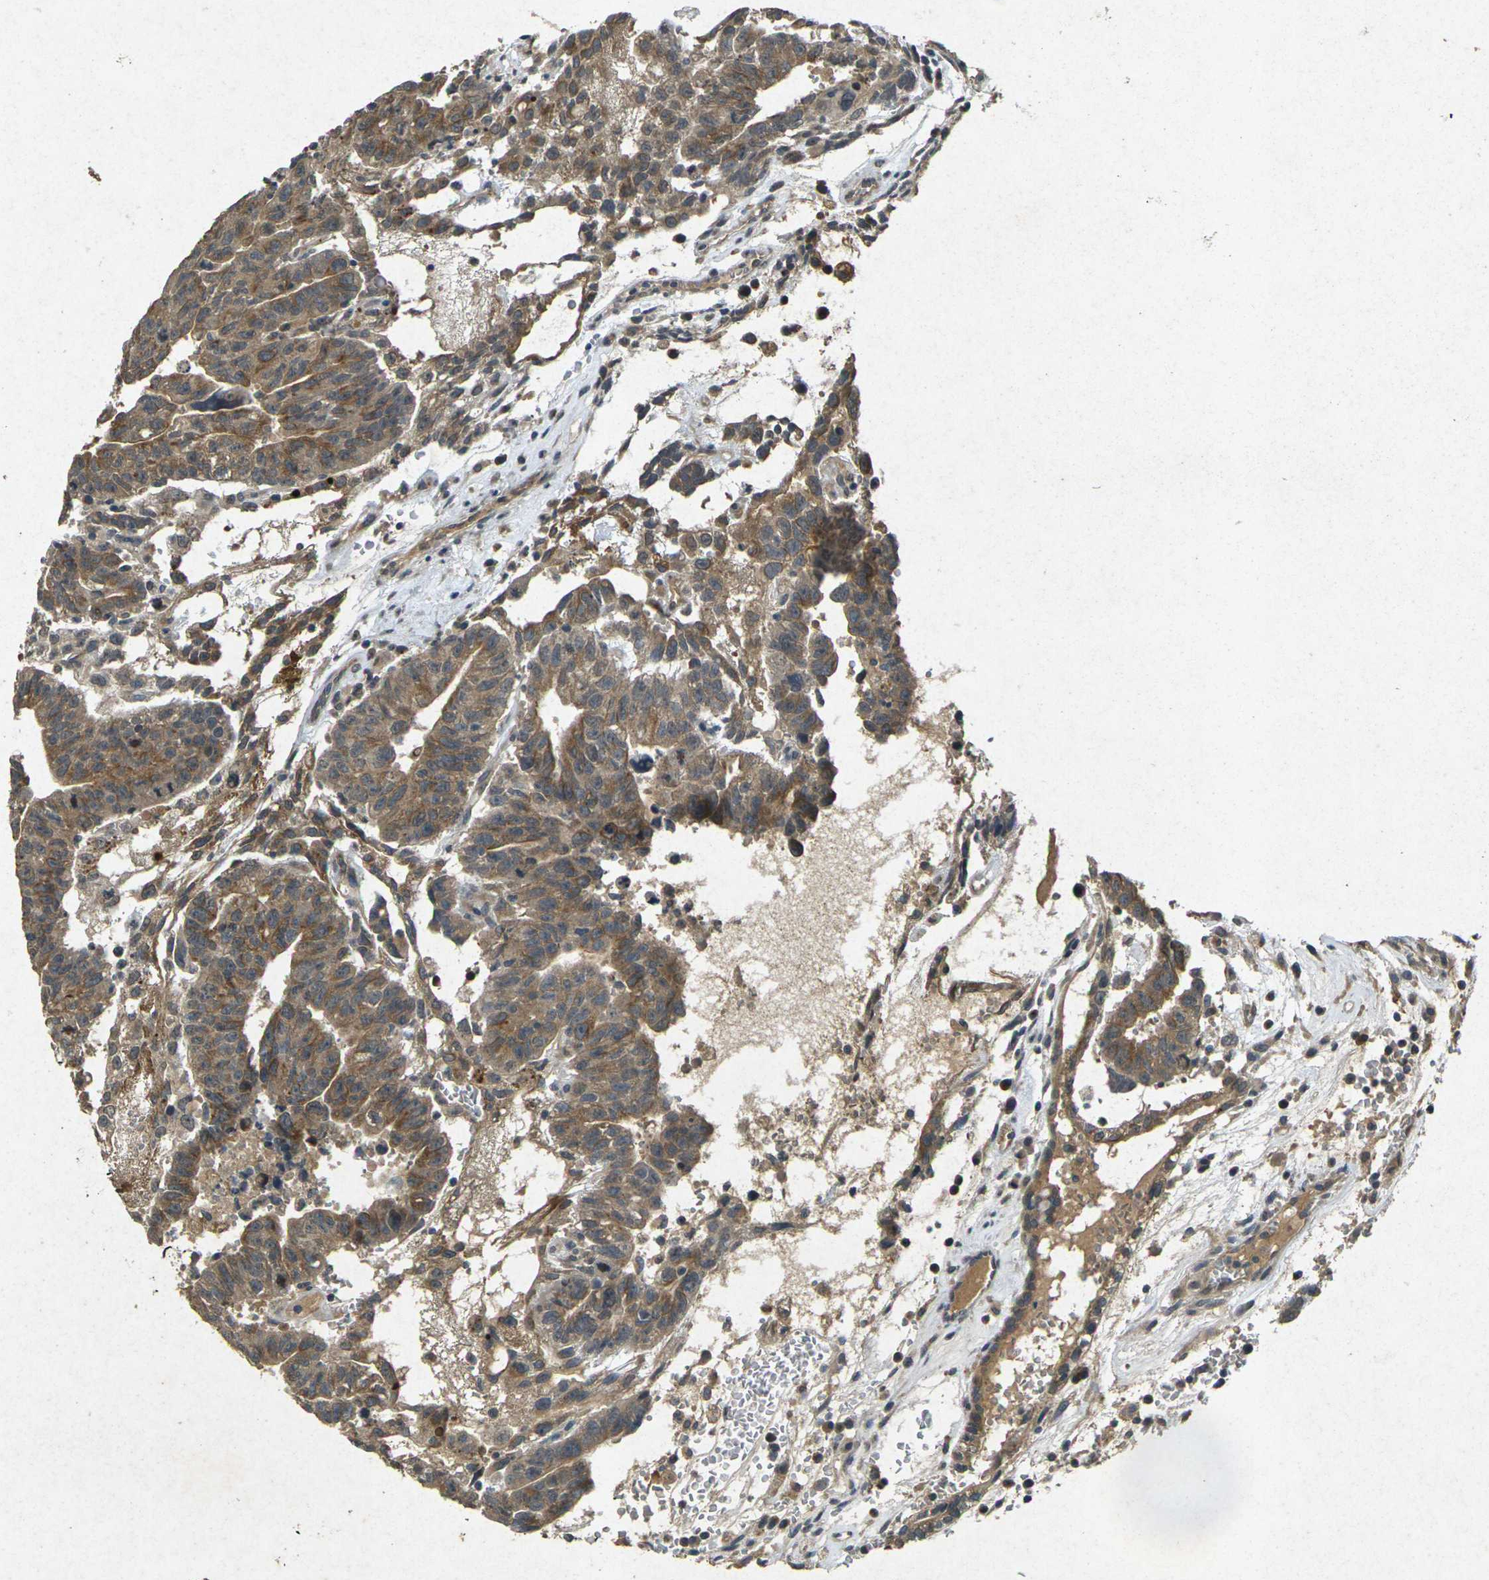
{"staining": {"intensity": "moderate", "quantity": ">75%", "location": "cytoplasmic/membranous"}, "tissue": "testis cancer", "cell_type": "Tumor cells", "image_type": "cancer", "snomed": [{"axis": "morphology", "description": "Seminoma, NOS"}, {"axis": "morphology", "description": "Carcinoma, Embryonal, NOS"}, {"axis": "topography", "description": "Testis"}], "caption": "Moderate cytoplasmic/membranous expression for a protein is appreciated in approximately >75% of tumor cells of seminoma (testis) using immunohistochemistry.", "gene": "RGMA", "patient": {"sex": "male", "age": 52}}